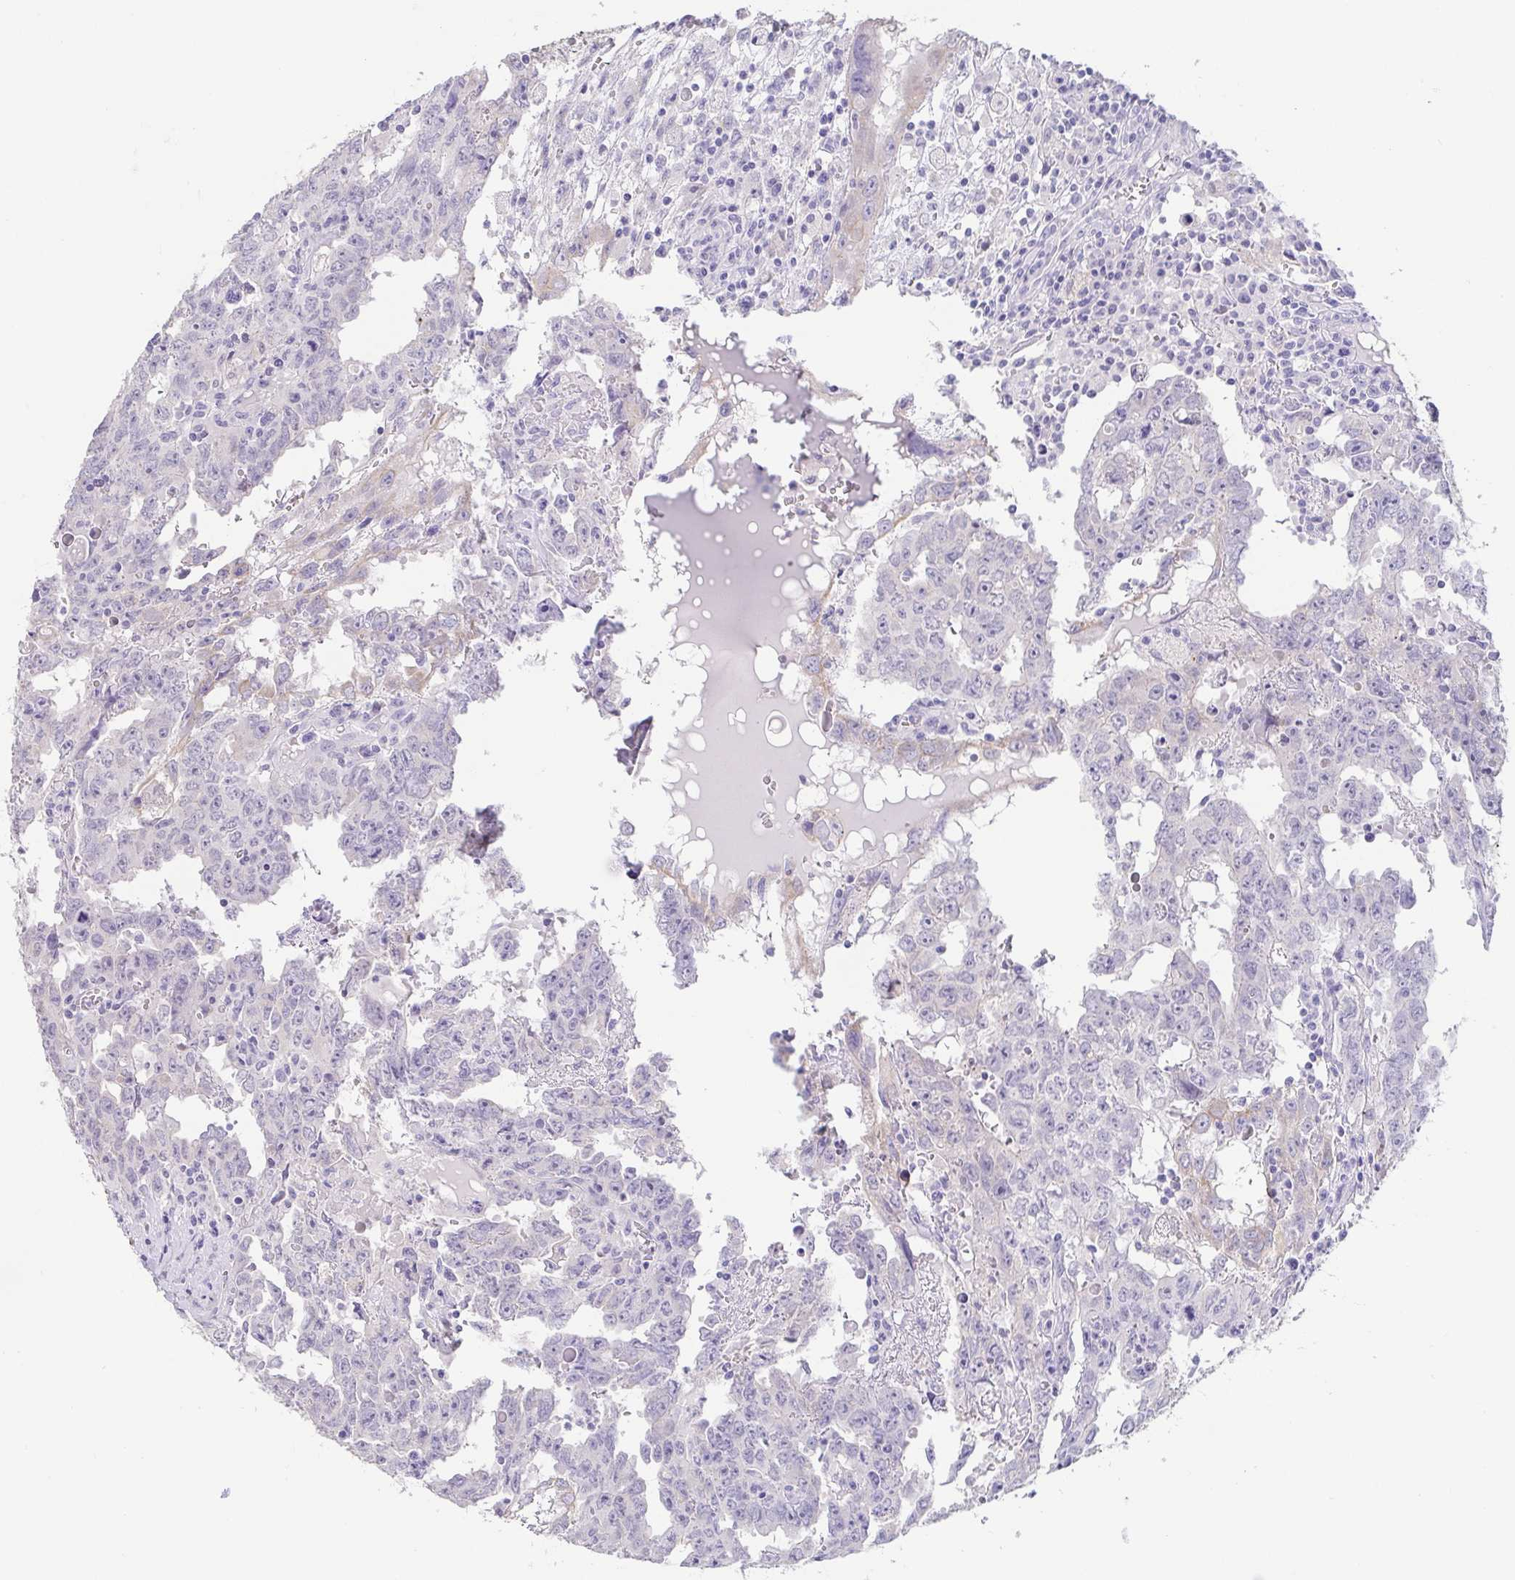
{"staining": {"intensity": "negative", "quantity": "none", "location": "none"}, "tissue": "testis cancer", "cell_type": "Tumor cells", "image_type": "cancer", "snomed": [{"axis": "morphology", "description": "Carcinoma, Embryonal, NOS"}, {"axis": "topography", "description": "Testis"}], "caption": "Immunohistochemistry (IHC) of human testis cancer displays no positivity in tumor cells.", "gene": "FABP3", "patient": {"sex": "male", "age": 22}}